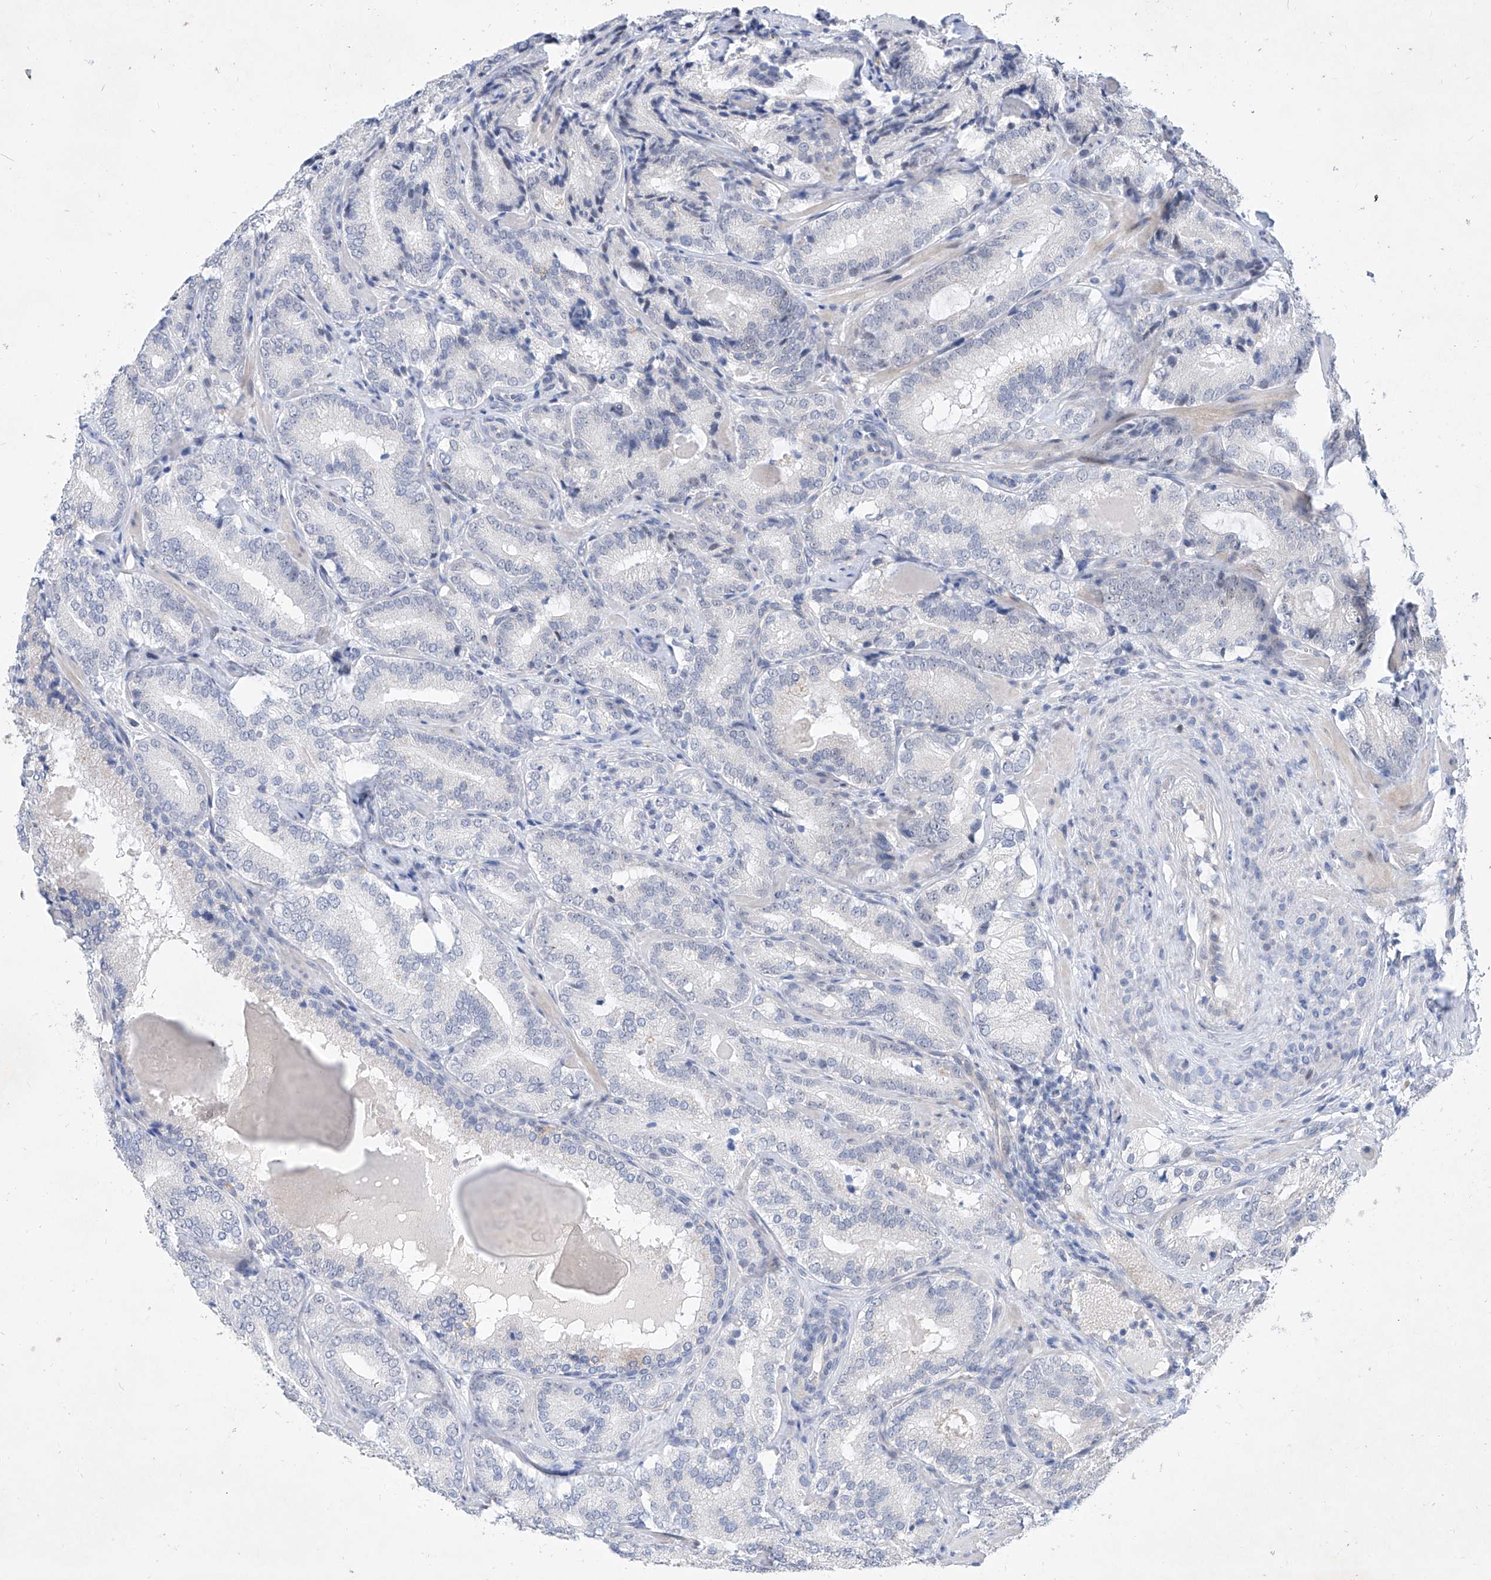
{"staining": {"intensity": "negative", "quantity": "none", "location": "none"}, "tissue": "prostate cancer", "cell_type": "Tumor cells", "image_type": "cancer", "snomed": [{"axis": "morphology", "description": "Adenocarcinoma, High grade"}, {"axis": "topography", "description": "Prostate"}], "caption": "Tumor cells are negative for brown protein staining in prostate adenocarcinoma (high-grade).", "gene": "BPTF", "patient": {"sex": "male", "age": 57}}